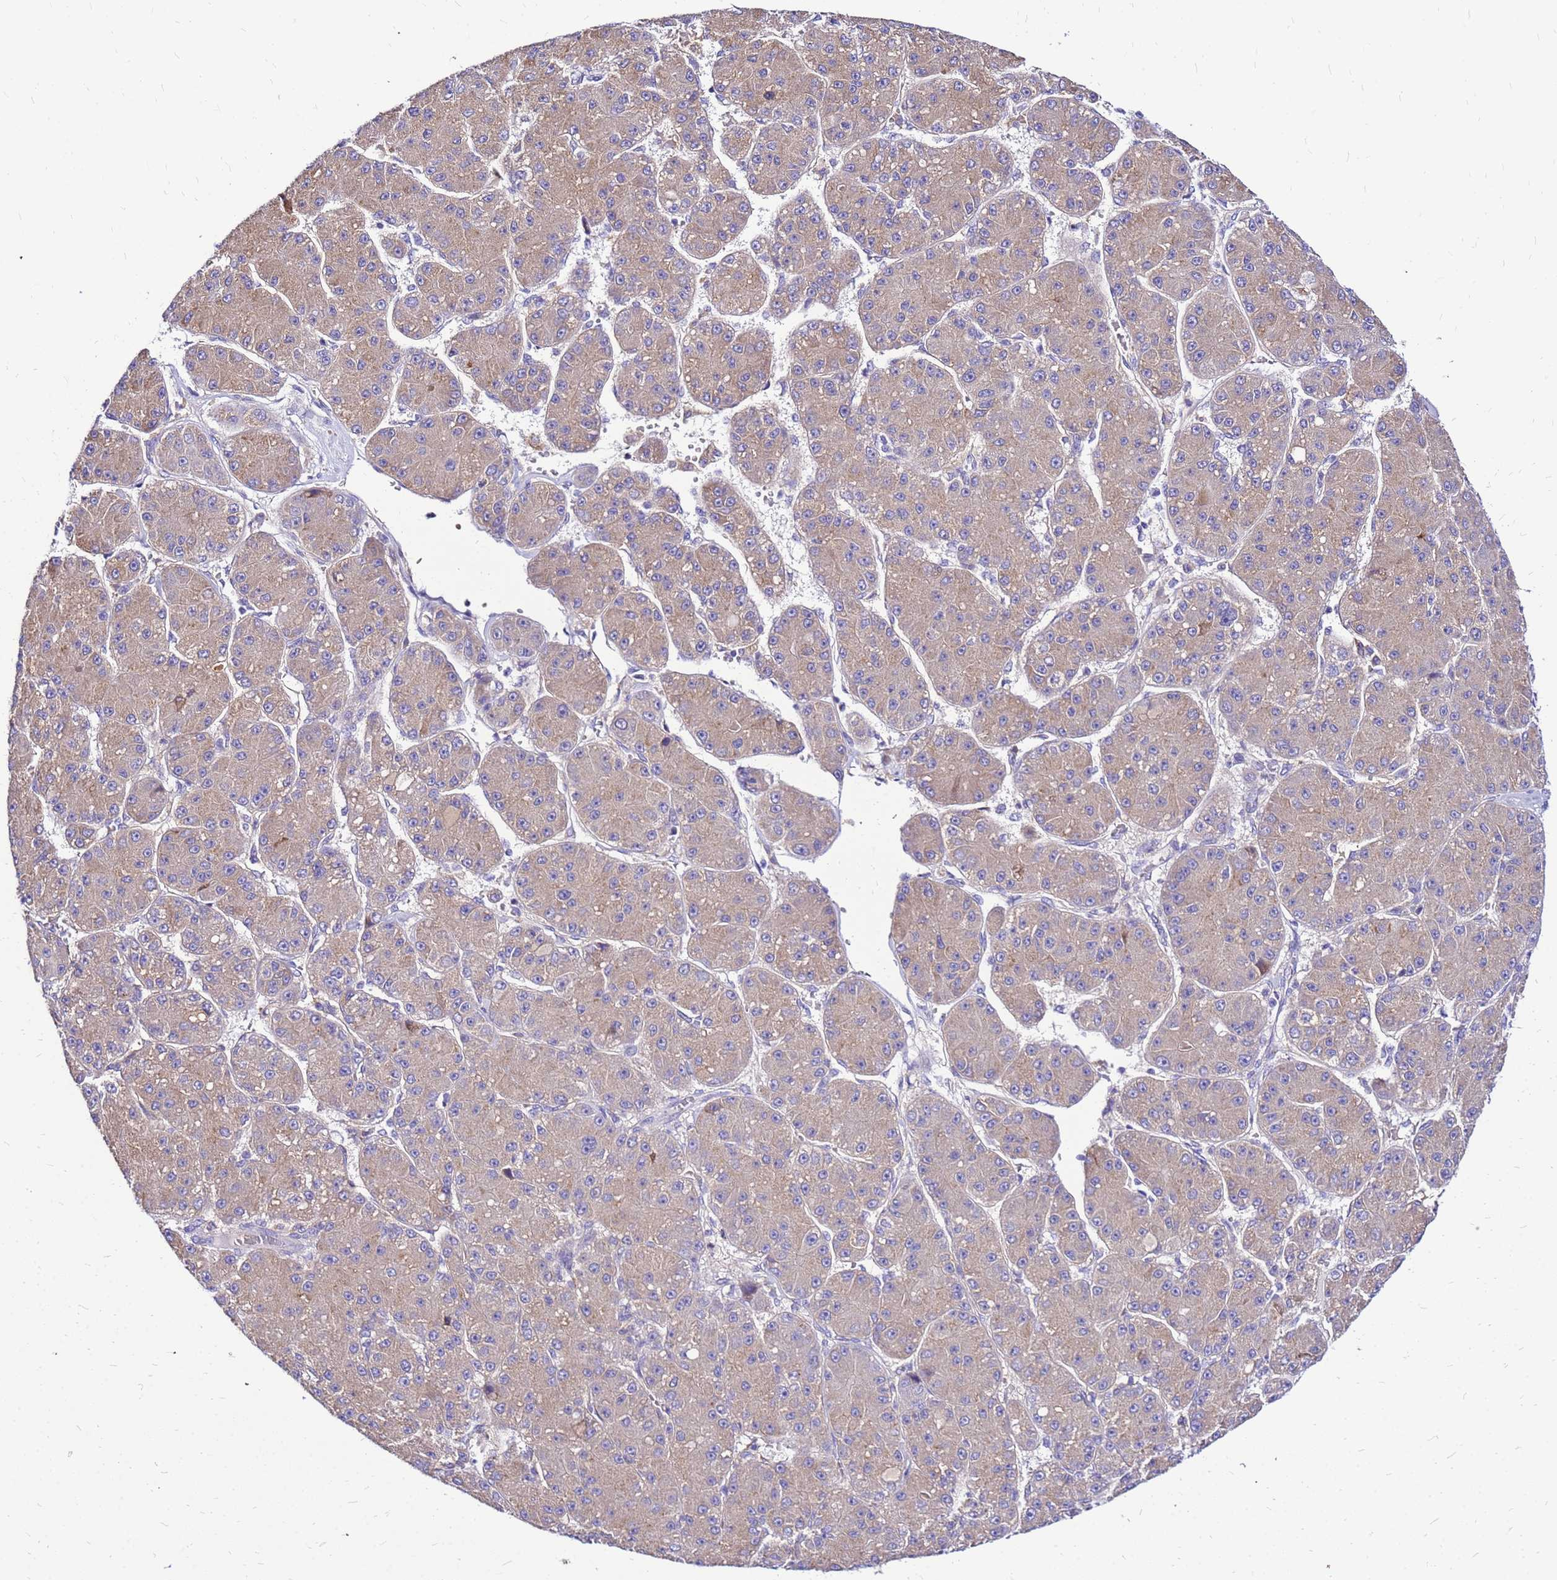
{"staining": {"intensity": "weak", "quantity": ">75%", "location": "cytoplasmic/membranous"}, "tissue": "liver cancer", "cell_type": "Tumor cells", "image_type": "cancer", "snomed": [{"axis": "morphology", "description": "Carcinoma, Hepatocellular, NOS"}, {"axis": "topography", "description": "Liver"}], "caption": "Immunohistochemistry (IHC) (DAB (3,3'-diaminobenzidine)) staining of liver hepatocellular carcinoma displays weak cytoplasmic/membranous protein staining in approximately >75% of tumor cells.", "gene": "HERC5", "patient": {"sex": "male", "age": 67}}